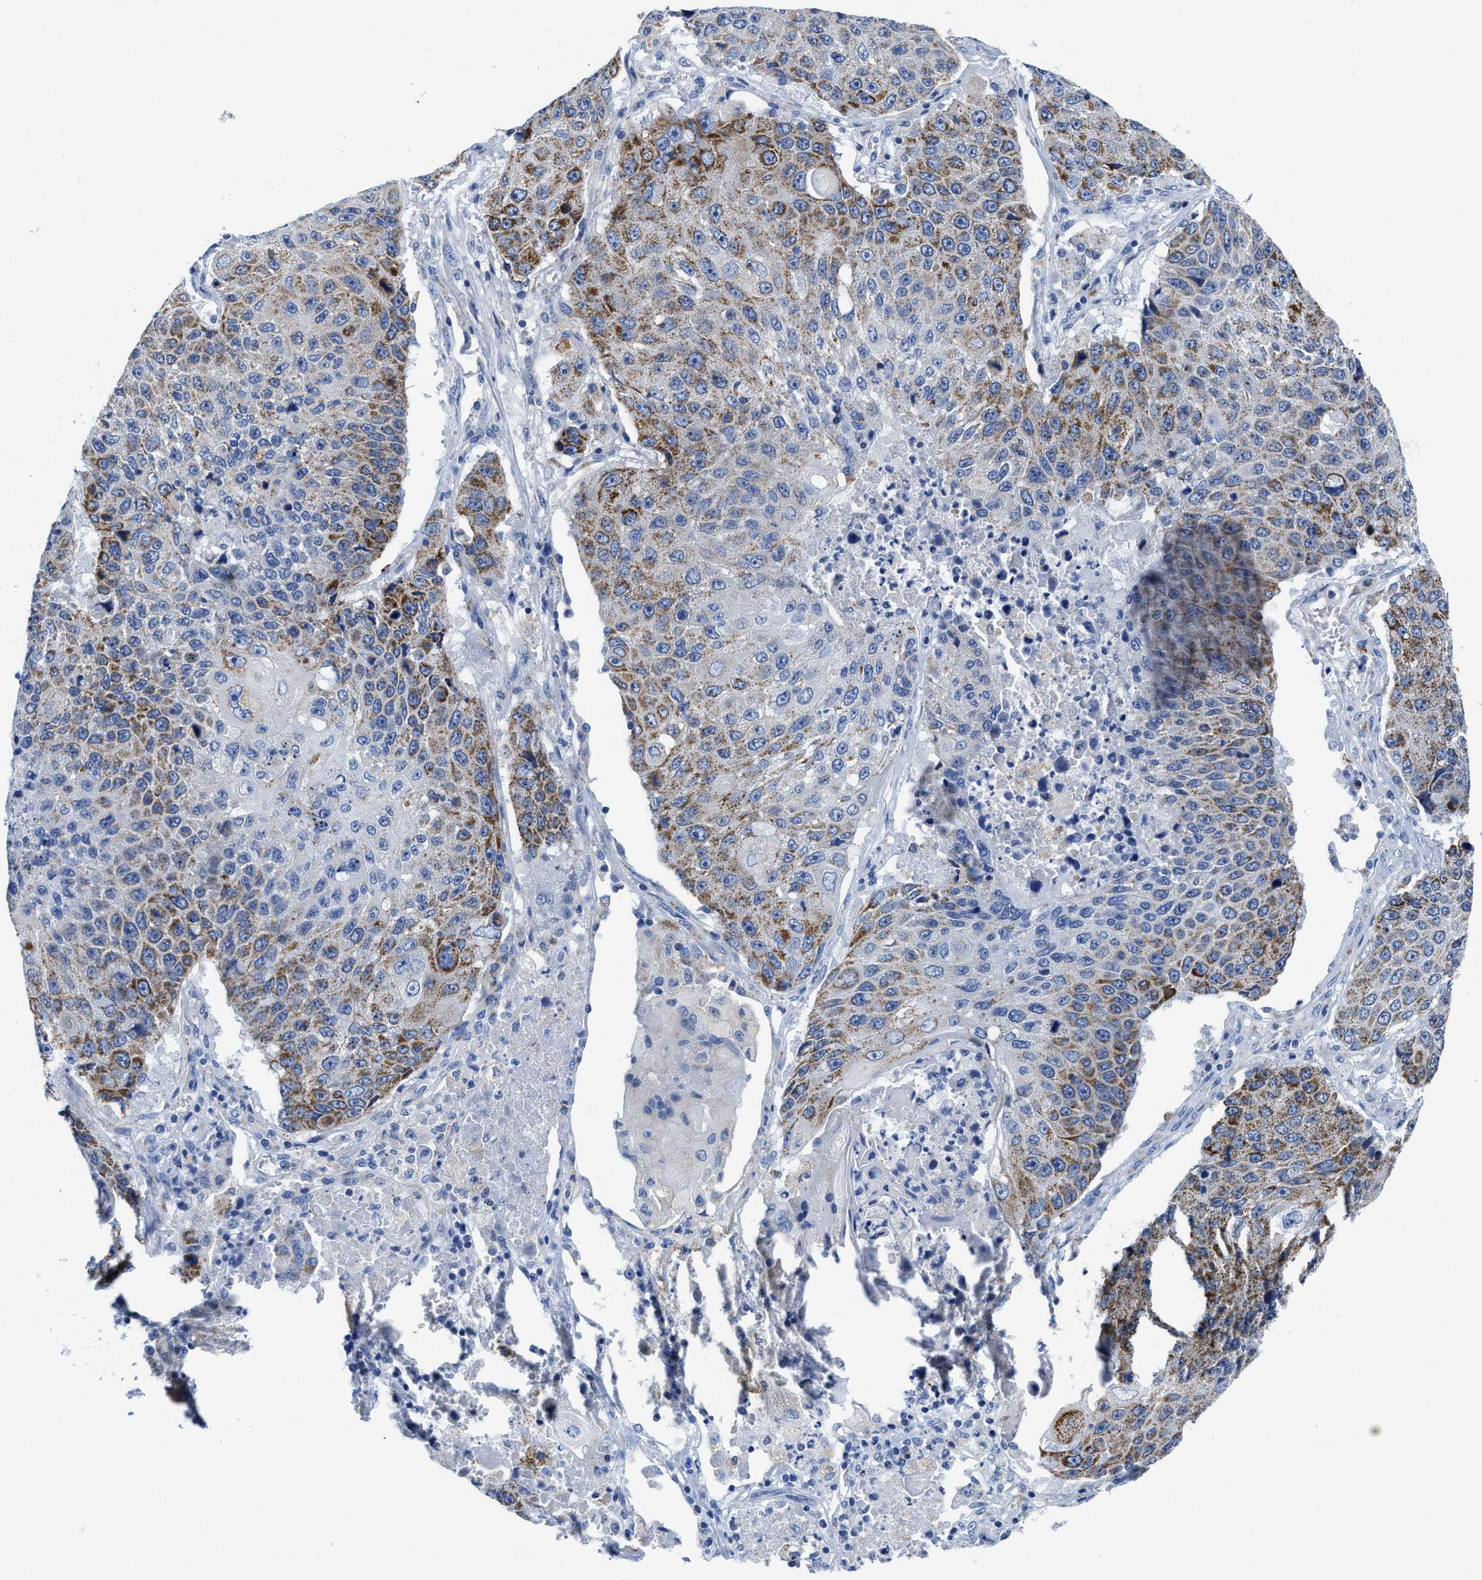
{"staining": {"intensity": "moderate", "quantity": ">75%", "location": "cytoplasmic/membranous"}, "tissue": "lung cancer", "cell_type": "Tumor cells", "image_type": "cancer", "snomed": [{"axis": "morphology", "description": "Squamous cell carcinoma, NOS"}, {"axis": "topography", "description": "Lung"}], "caption": "Protein staining of squamous cell carcinoma (lung) tissue shows moderate cytoplasmic/membranous expression in about >75% of tumor cells.", "gene": "TBRG4", "patient": {"sex": "male", "age": 61}}